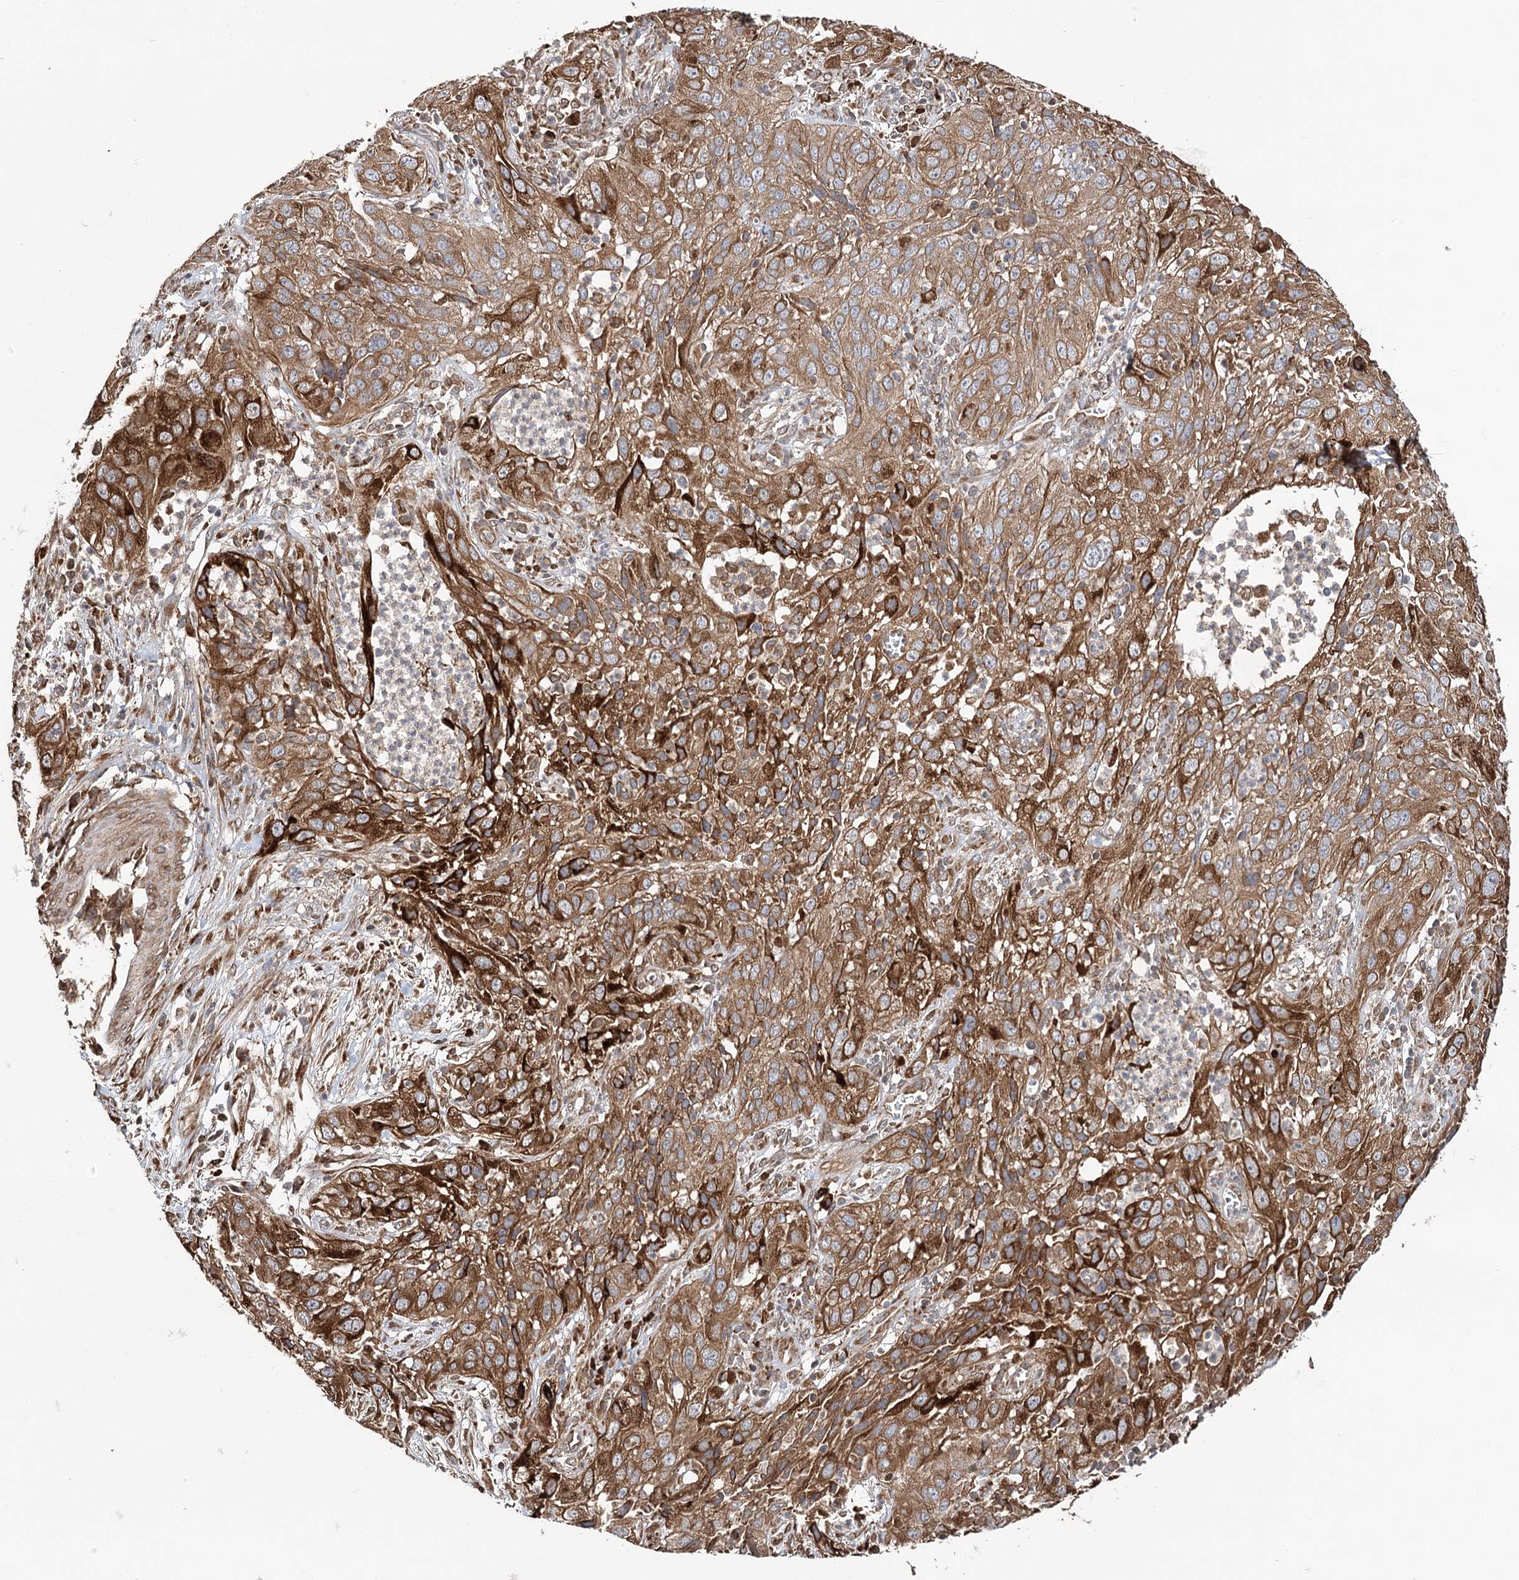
{"staining": {"intensity": "strong", "quantity": ">75%", "location": "cytoplasmic/membranous"}, "tissue": "cervical cancer", "cell_type": "Tumor cells", "image_type": "cancer", "snomed": [{"axis": "morphology", "description": "Squamous cell carcinoma, NOS"}, {"axis": "topography", "description": "Cervix"}], "caption": "Immunohistochemistry (IHC) of cervical cancer demonstrates high levels of strong cytoplasmic/membranous positivity in approximately >75% of tumor cells. Immunohistochemistry stains the protein in brown and the nuclei are stained blue.", "gene": "DNAJB14", "patient": {"sex": "female", "age": 32}}